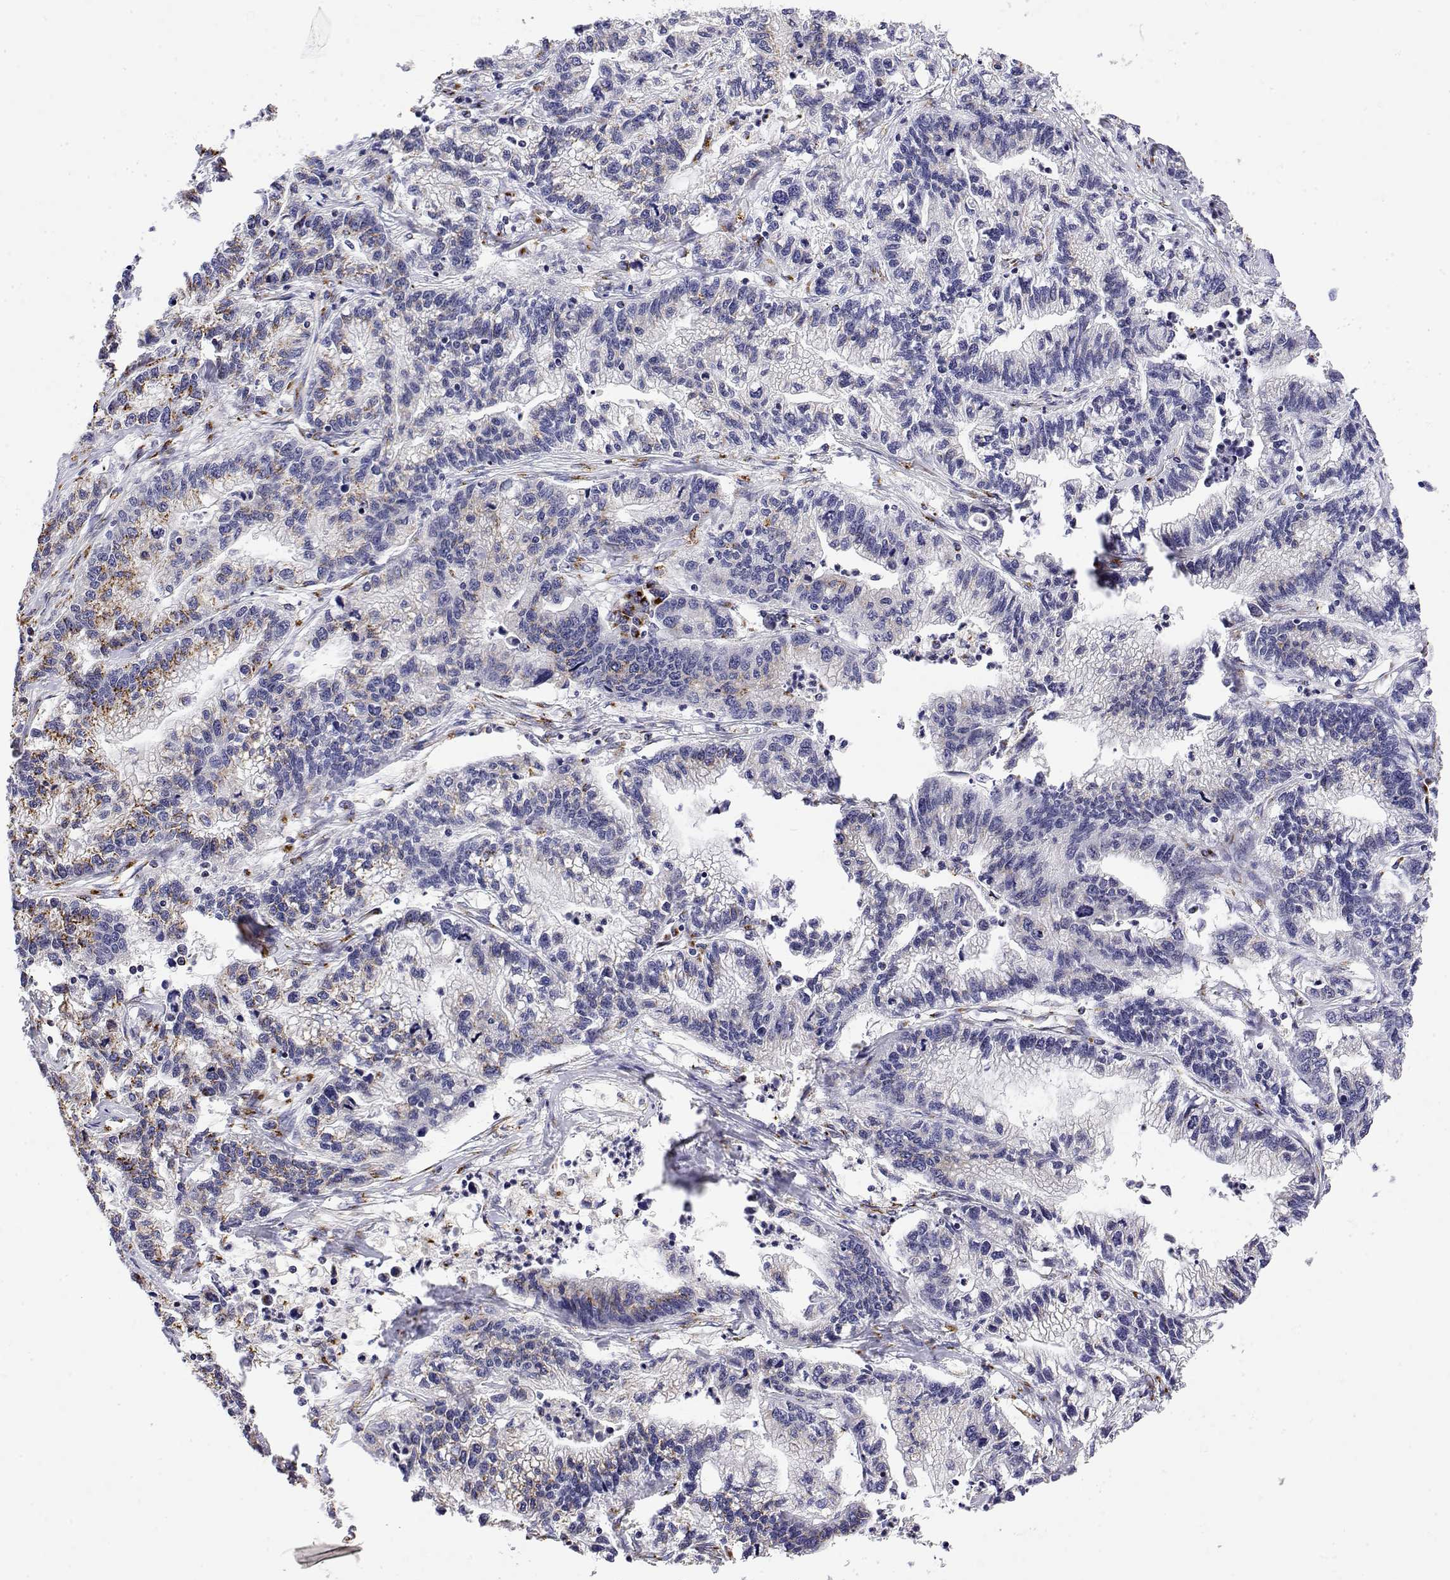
{"staining": {"intensity": "moderate", "quantity": "<25%", "location": "cytoplasmic/membranous"}, "tissue": "stomach cancer", "cell_type": "Tumor cells", "image_type": "cancer", "snomed": [{"axis": "morphology", "description": "Adenocarcinoma, NOS"}, {"axis": "topography", "description": "Stomach"}], "caption": "Stomach adenocarcinoma stained with a brown dye displays moderate cytoplasmic/membranous positive expression in approximately <25% of tumor cells.", "gene": "YIPF3", "patient": {"sex": "male", "age": 83}}